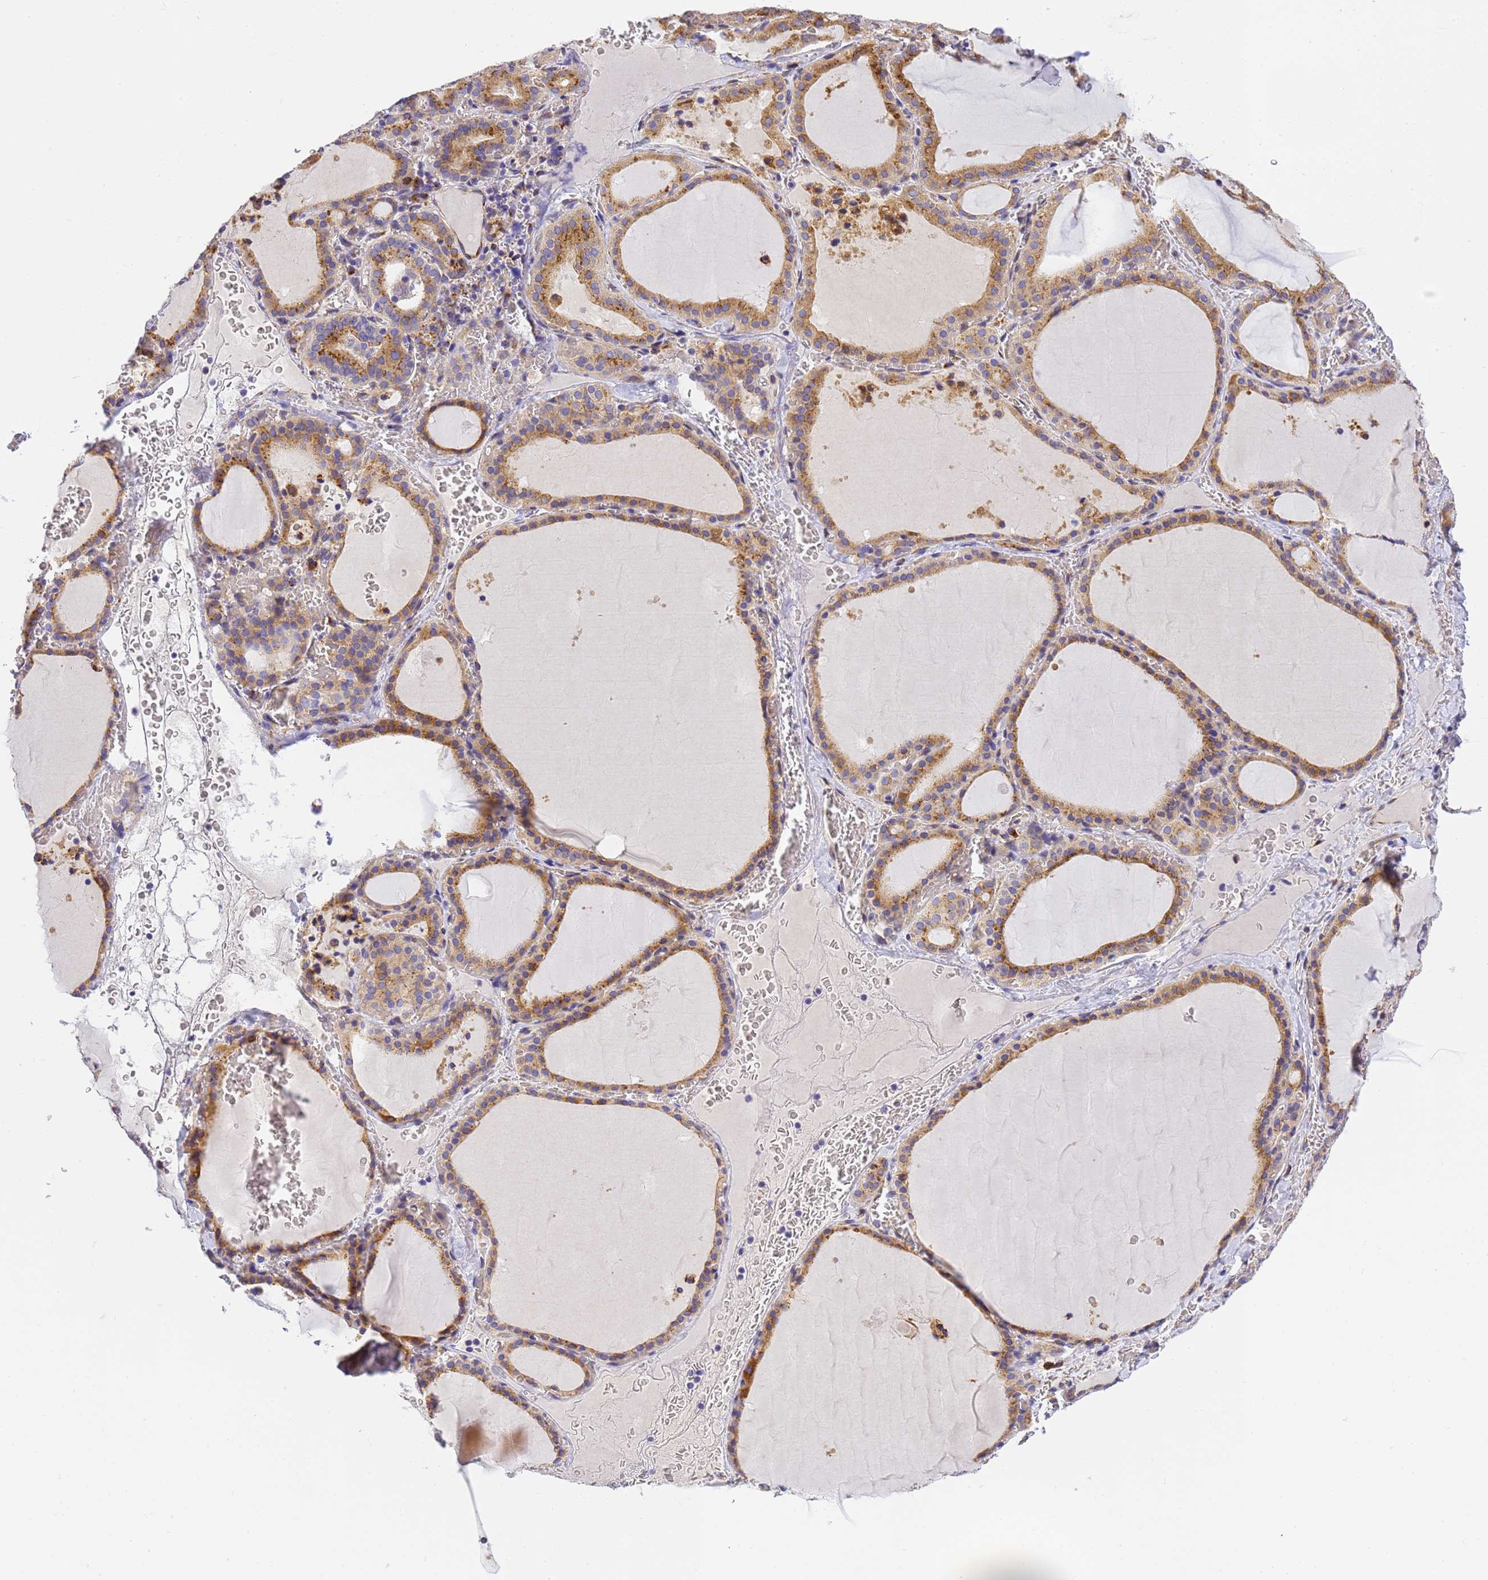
{"staining": {"intensity": "moderate", "quantity": ">75%", "location": "cytoplasmic/membranous"}, "tissue": "thyroid gland", "cell_type": "Glandular cells", "image_type": "normal", "snomed": [{"axis": "morphology", "description": "Normal tissue, NOS"}, {"axis": "topography", "description": "Thyroid gland"}], "caption": "Glandular cells exhibit medium levels of moderate cytoplasmic/membranous expression in about >75% of cells in benign human thyroid gland. The staining was performed using DAB, with brown indicating positive protein expression. Nuclei are stained blue with hematoxylin.", "gene": "RHBDD3", "patient": {"sex": "female", "age": 39}}